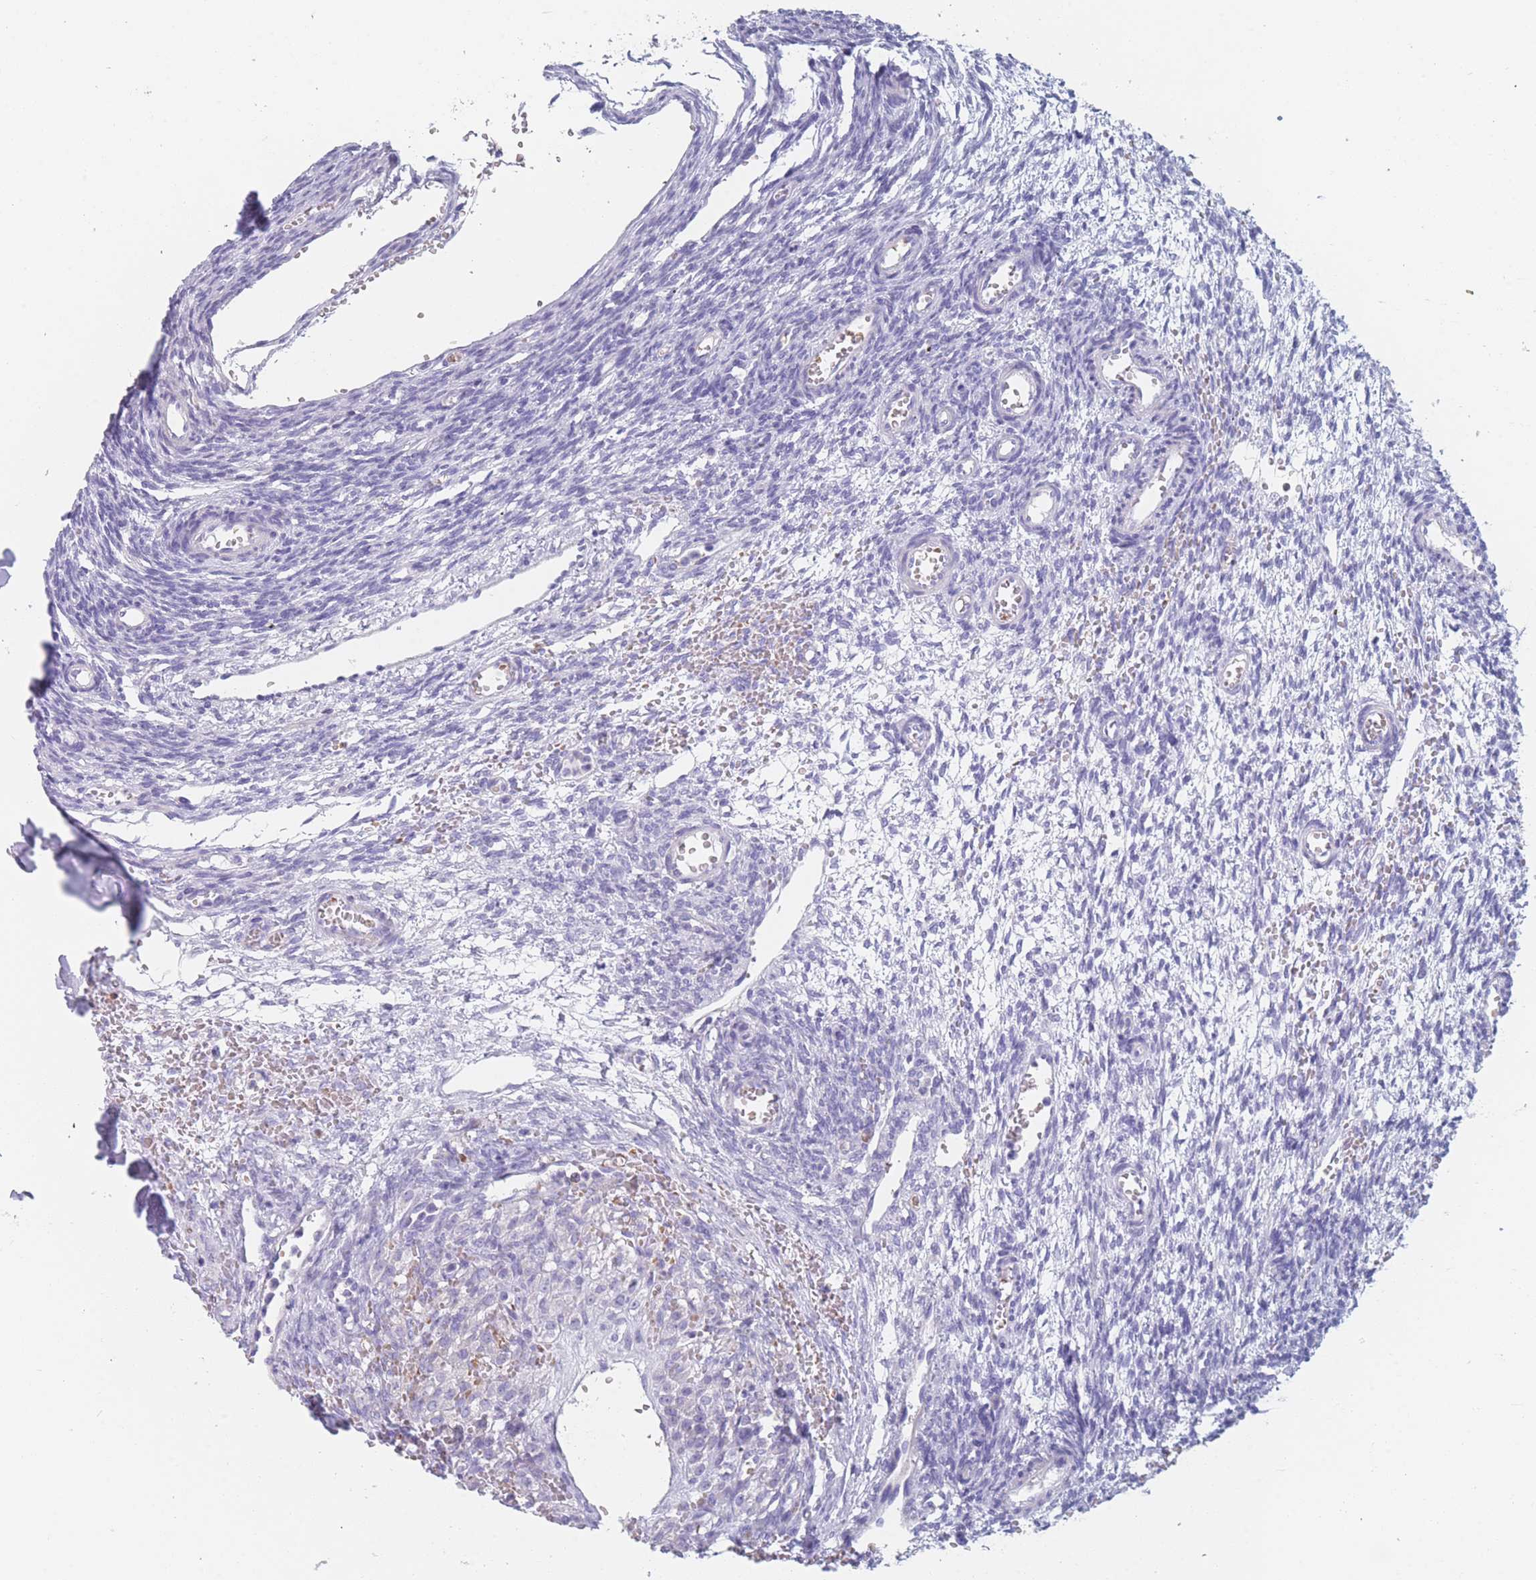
{"staining": {"intensity": "negative", "quantity": "none", "location": "none"}, "tissue": "ovary", "cell_type": "Ovarian stroma cells", "image_type": "normal", "snomed": [{"axis": "morphology", "description": "Normal tissue, NOS"}, {"axis": "topography", "description": "Ovary"}], "caption": "Immunohistochemistry micrograph of normal ovary: ovary stained with DAB (3,3'-diaminobenzidine) demonstrates no significant protein staining in ovarian stroma cells. (DAB (3,3'-diaminobenzidine) IHC with hematoxylin counter stain).", "gene": "OR5D16", "patient": {"sex": "female", "age": 39}}